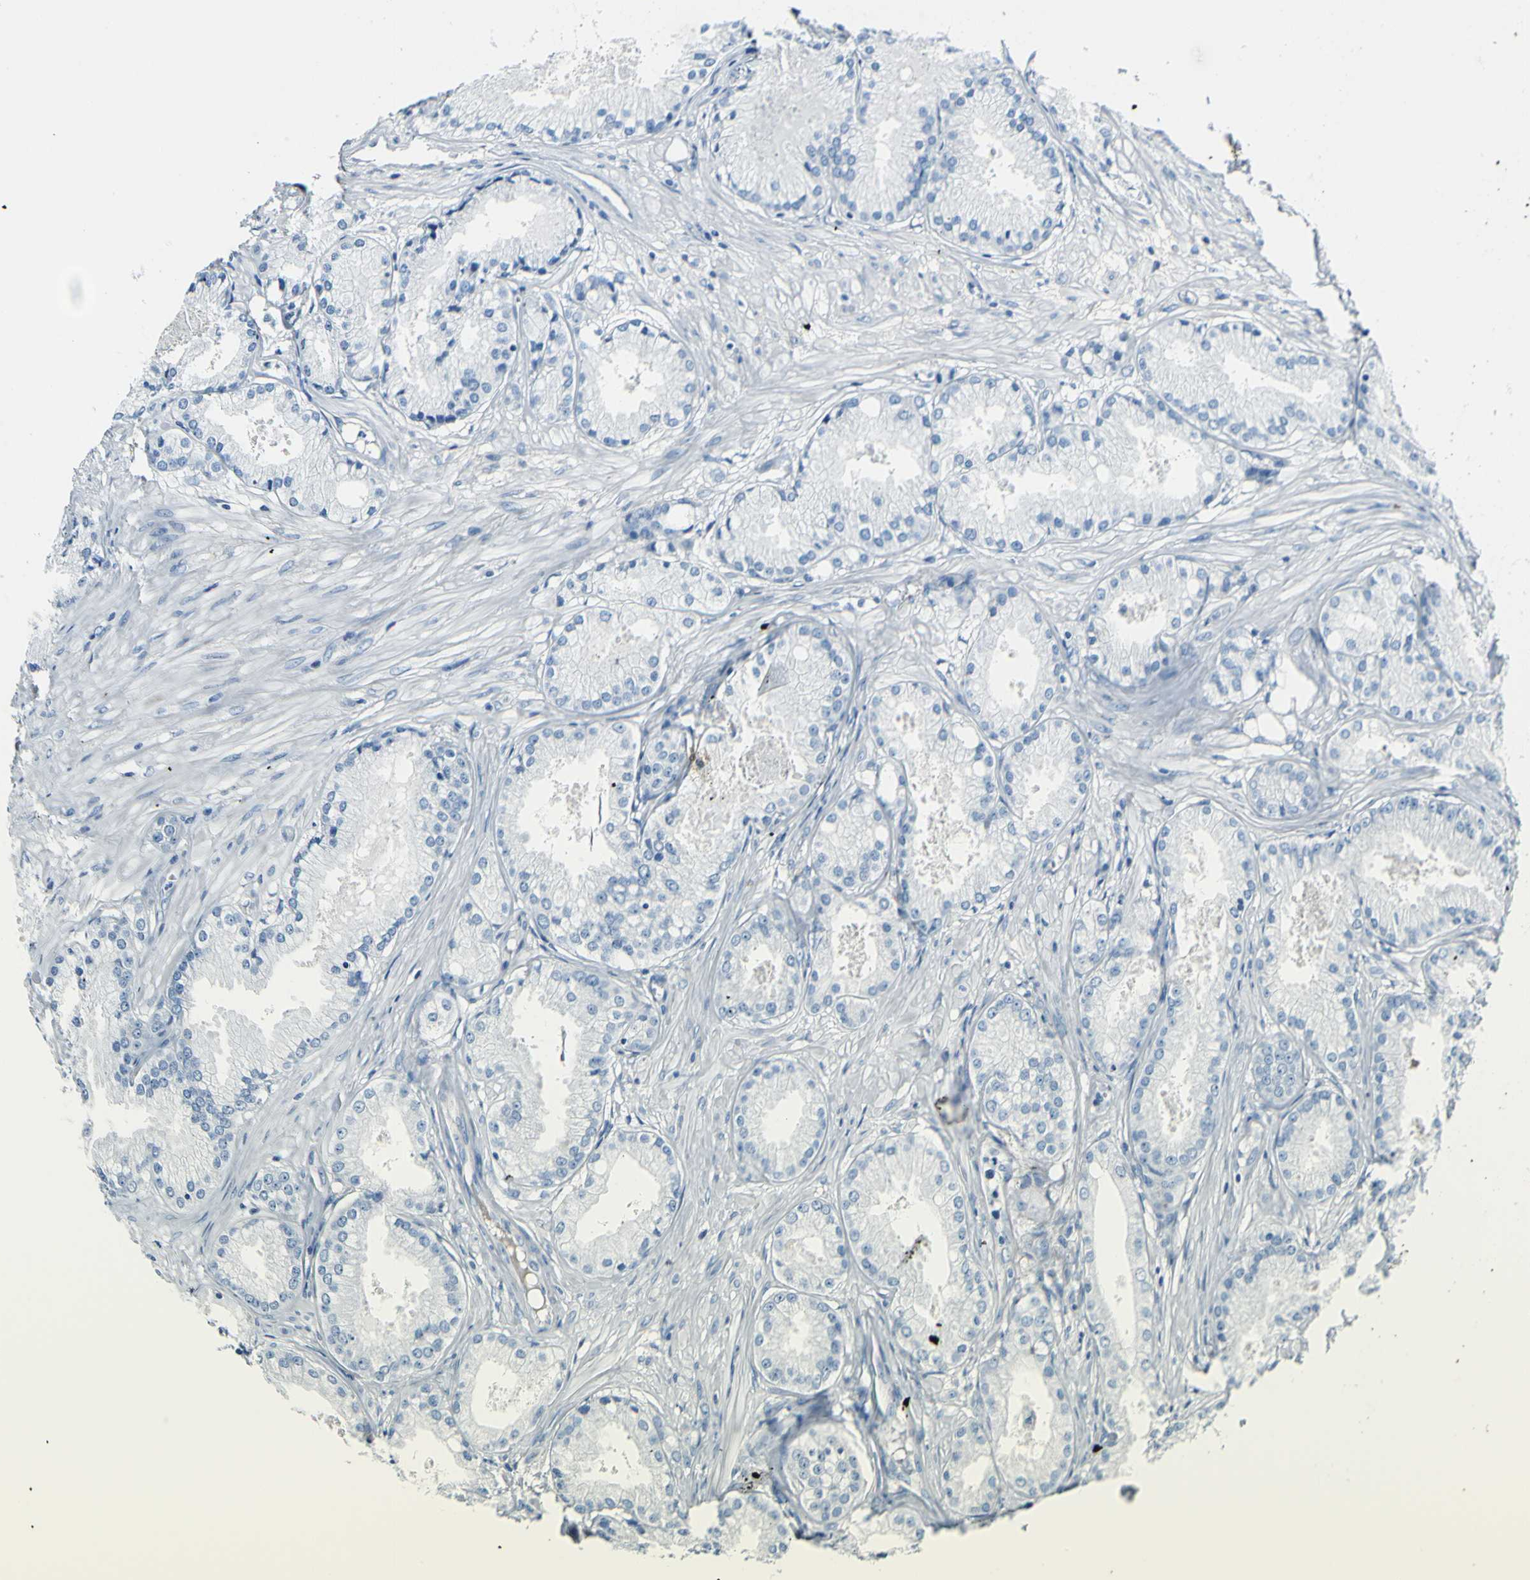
{"staining": {"intensity": "negative", "quantity": "none", "location": "none"}, "tissue": "prostate cancer", "cell_type": "Tumor cells", "image_type": "cancer", "snomed": [{"axis": "morphology", "description": "Adenocarcinoma, Low grade"}, {"axis": "topography", "description": "Prostate"}], "caption": "The IHC micrograph has no significant positivity in tumor cells of prostate cancer tissue.", "gene": "COL6A3", "patient": {"sex": "male", "age": 72}}